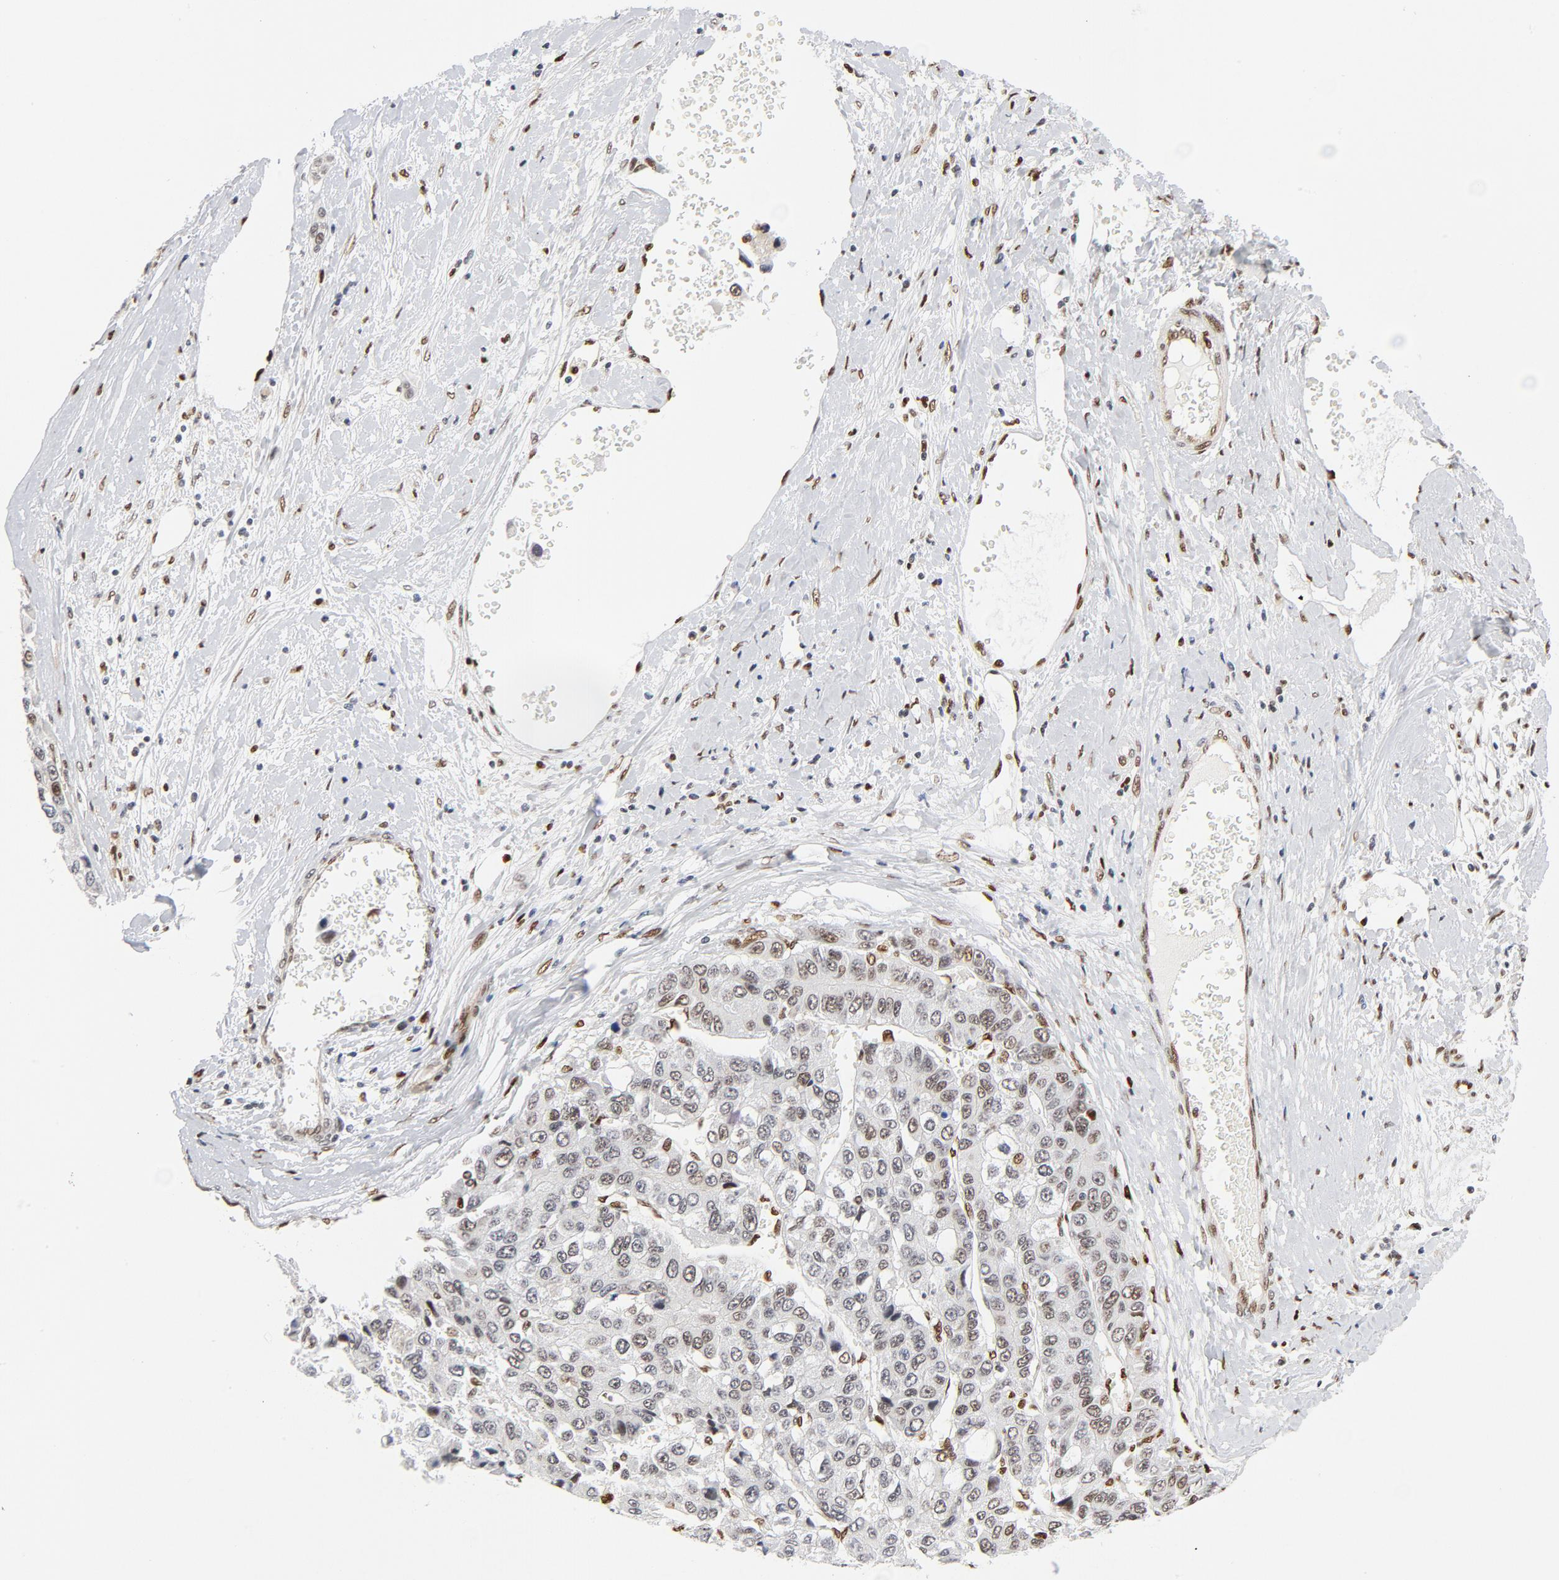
{"staining": {"intensity": "weak", "quantity": "25%-75%", "location": "nuclear"}, "tissue": "liver cancer", "cell_type": "Tumor cells", "image_type": "cancer", "snomed": [{"axis": "morphology", "description": "Carcinoma, Hepatocellular, NOS"}, {"axis": "topography", "description": "Liver"}], "caption": "Liver hepatocellular carcinoma stained with a protein marker displays weak staining in tumor cells.", "gene": "MEF2A", "patient": {"sex": "female", "age": 66}}